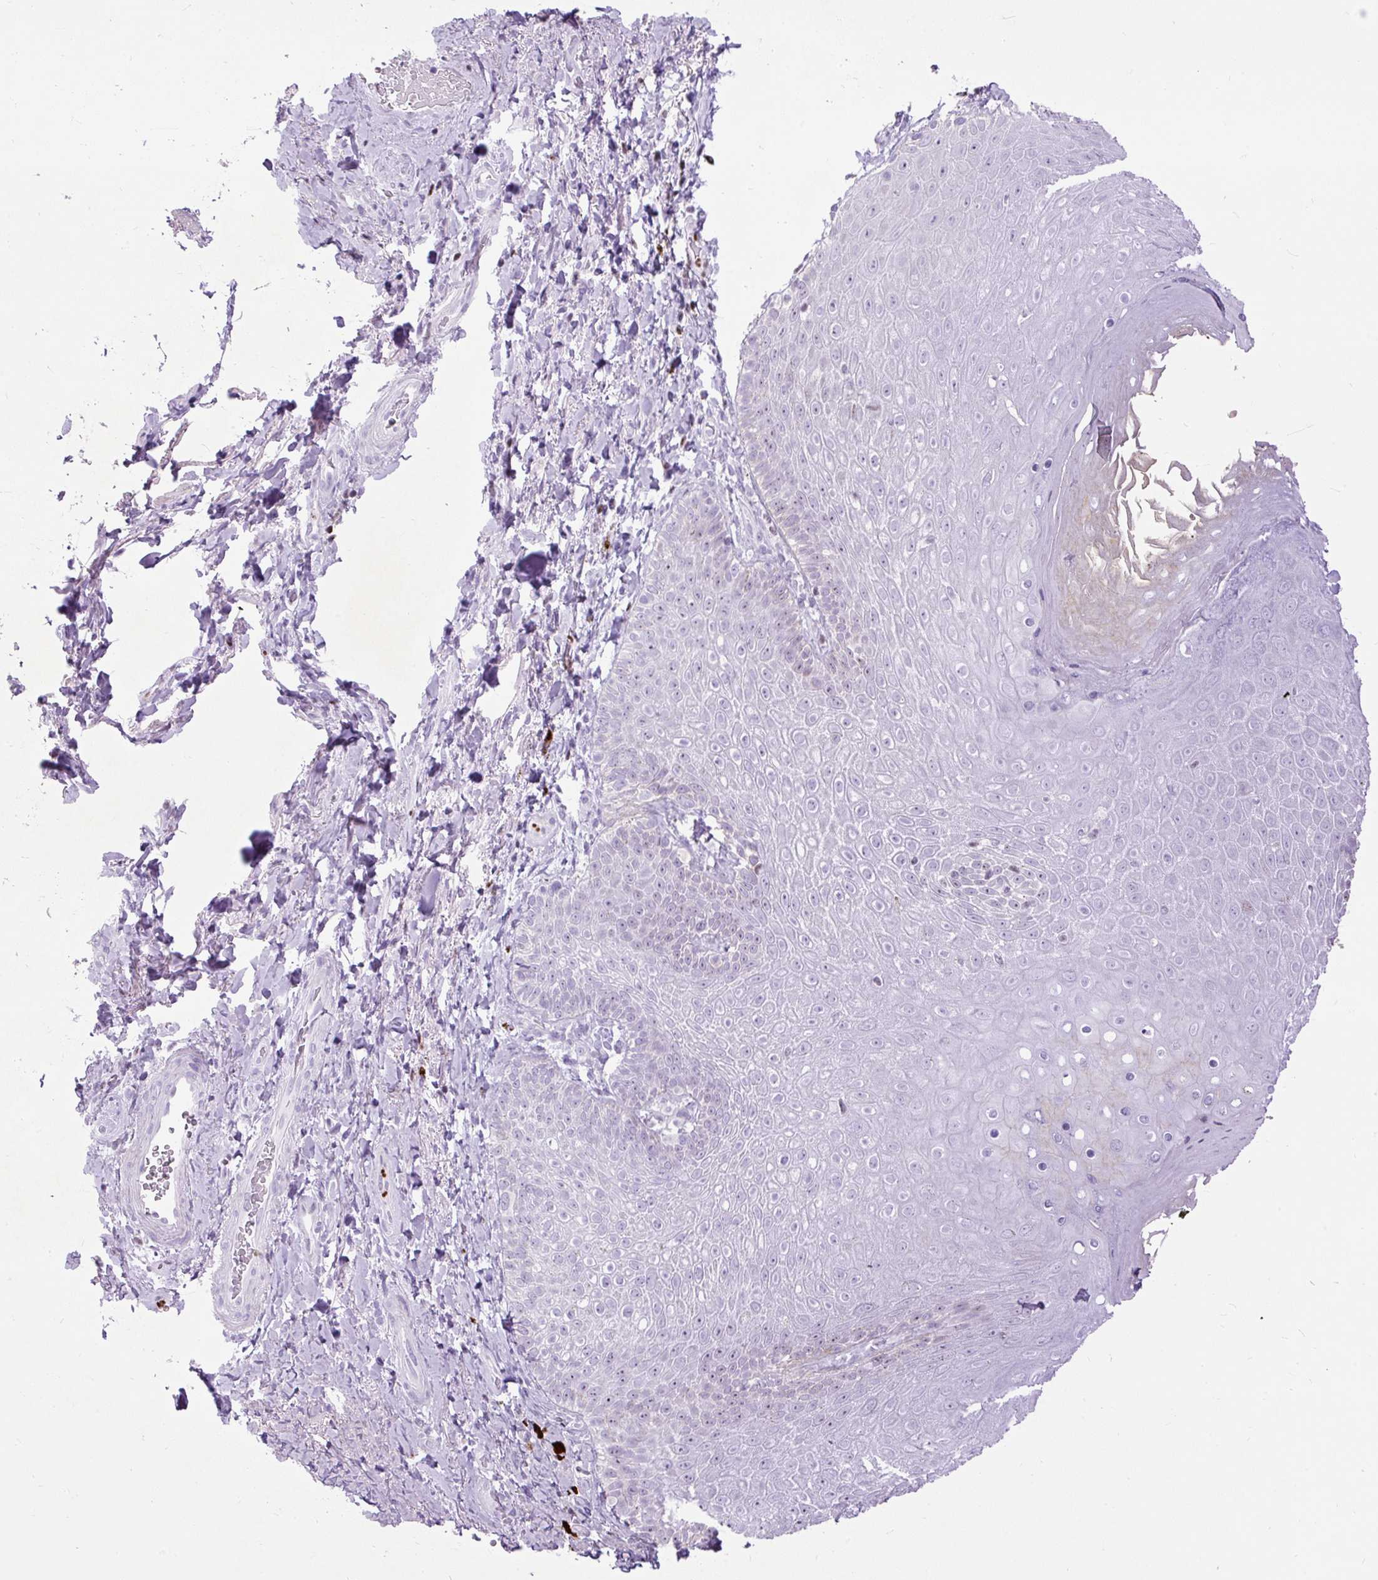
{"staining": {"intensity": "moderate", "quantity": "<25%", "location": "cytoplasmic/membranous"}, "tissue": "skin", "cell_type": "Epidermal cells", "image_type": "normal", "snomed": [{"axis": "morphology", "description": "Normal tissue, NOS"}, {"axis": "topography", "description": "Anal"}, {"axis": "topography", "description": "Peripheral nerve tissue"}], "caption": "Moderate cytoplasmic/membranous positivity for a protein is present in about <25% of epidermal cells of normal skin using immunohistochemistry.", "gene": "SPC24", "patient": {"sex": "male", "age": 53}}